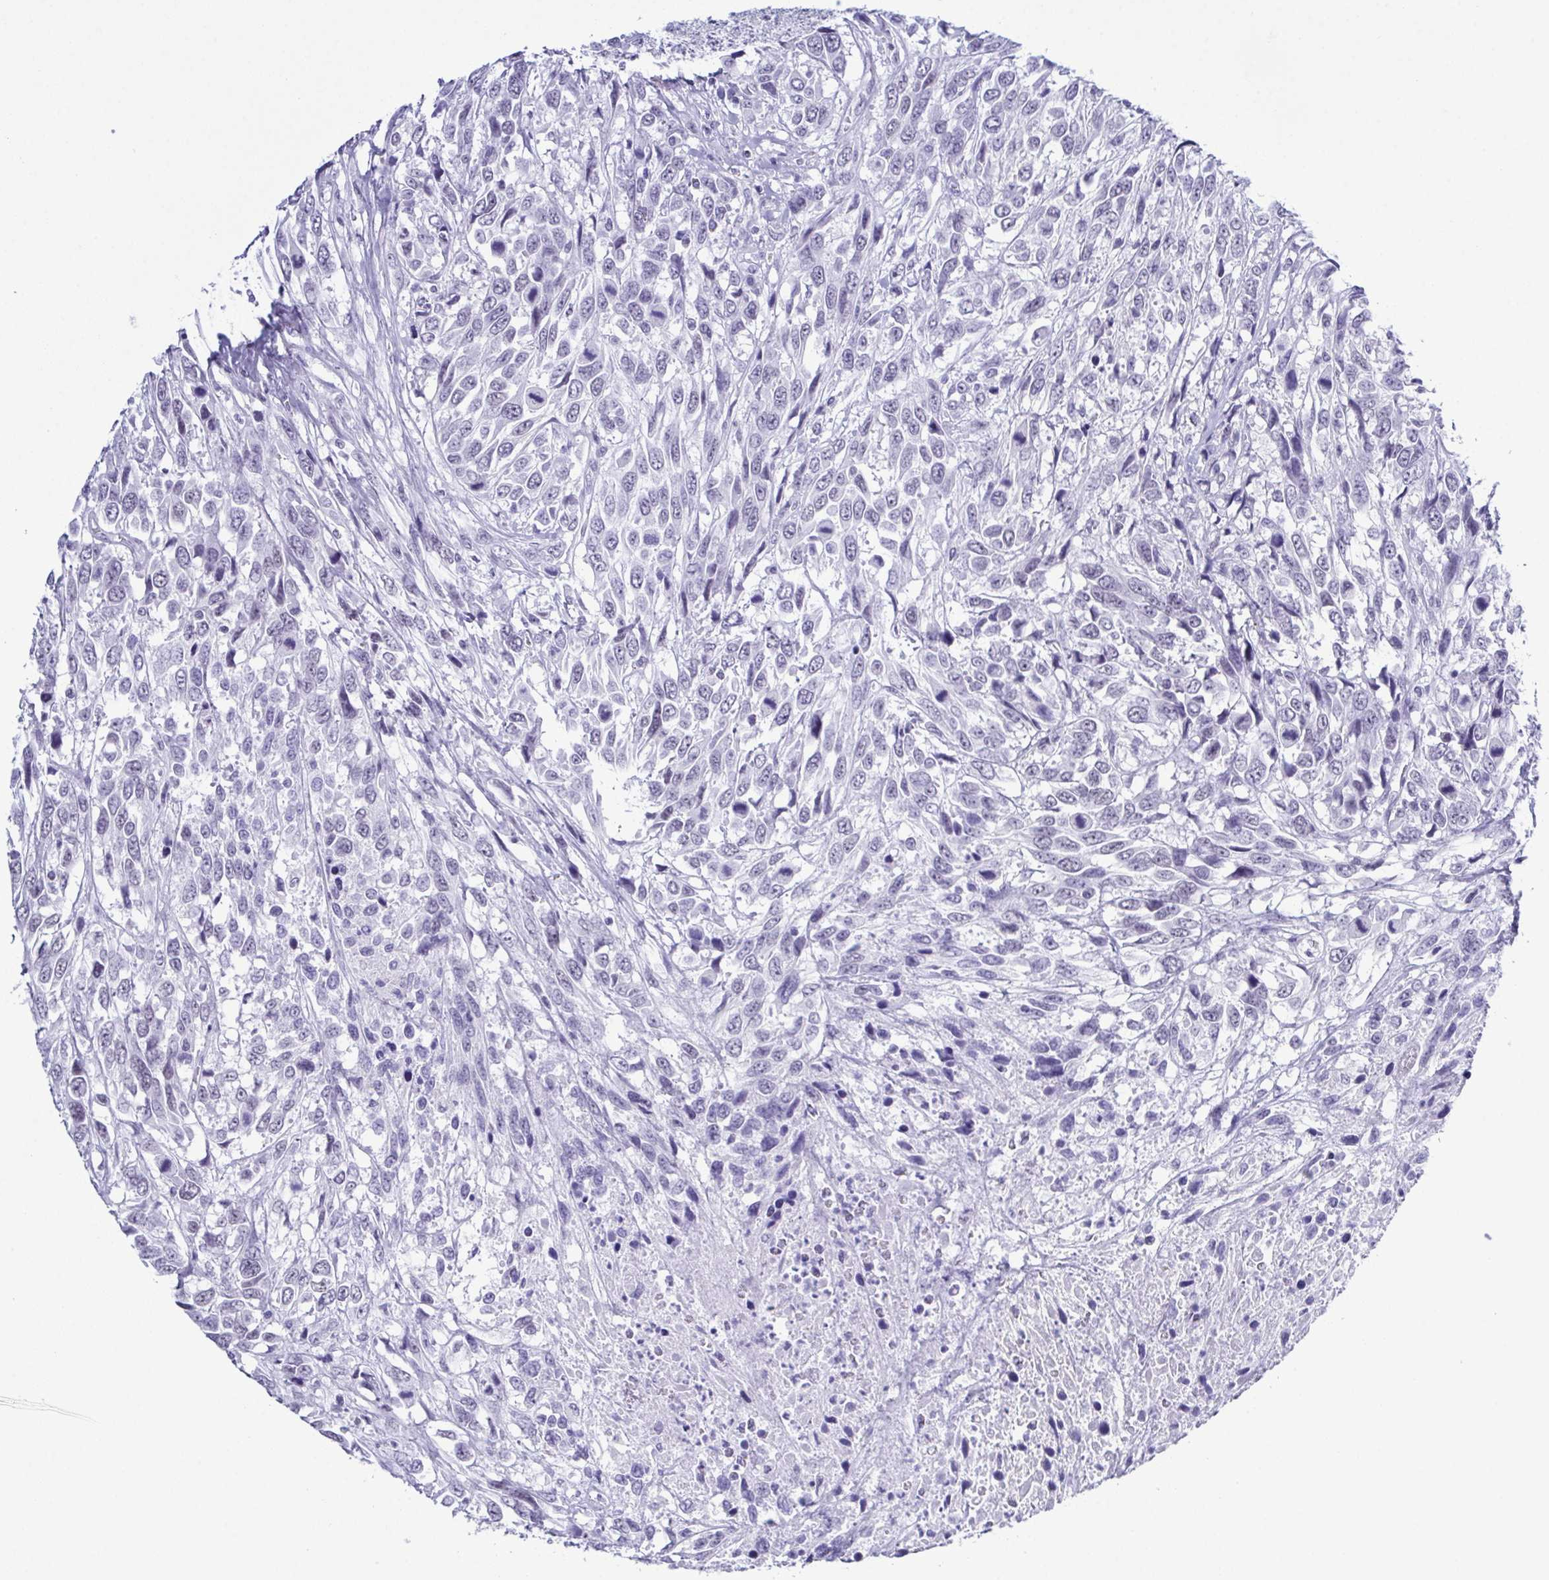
{"staining": {"intensity": "negative", "quantity": "none", "location": "none"}, "tissue": "urothelial cancer", "cell_type": "Tumor cells", "image_type": "cancer", "snomed": [{"axis": "morphology", "description": "Urothelial carcinoma, High grade"}, {"axis": "topography", "description": "Urinary bladder"}], "caption": "Human high-grade urothelial carcinoma stained for a protein using immunohistochemistry (IHC) shows no expression in tumor cells.", "gene": "SUGP2", "patient": {"sex": "female", "age": 70}}